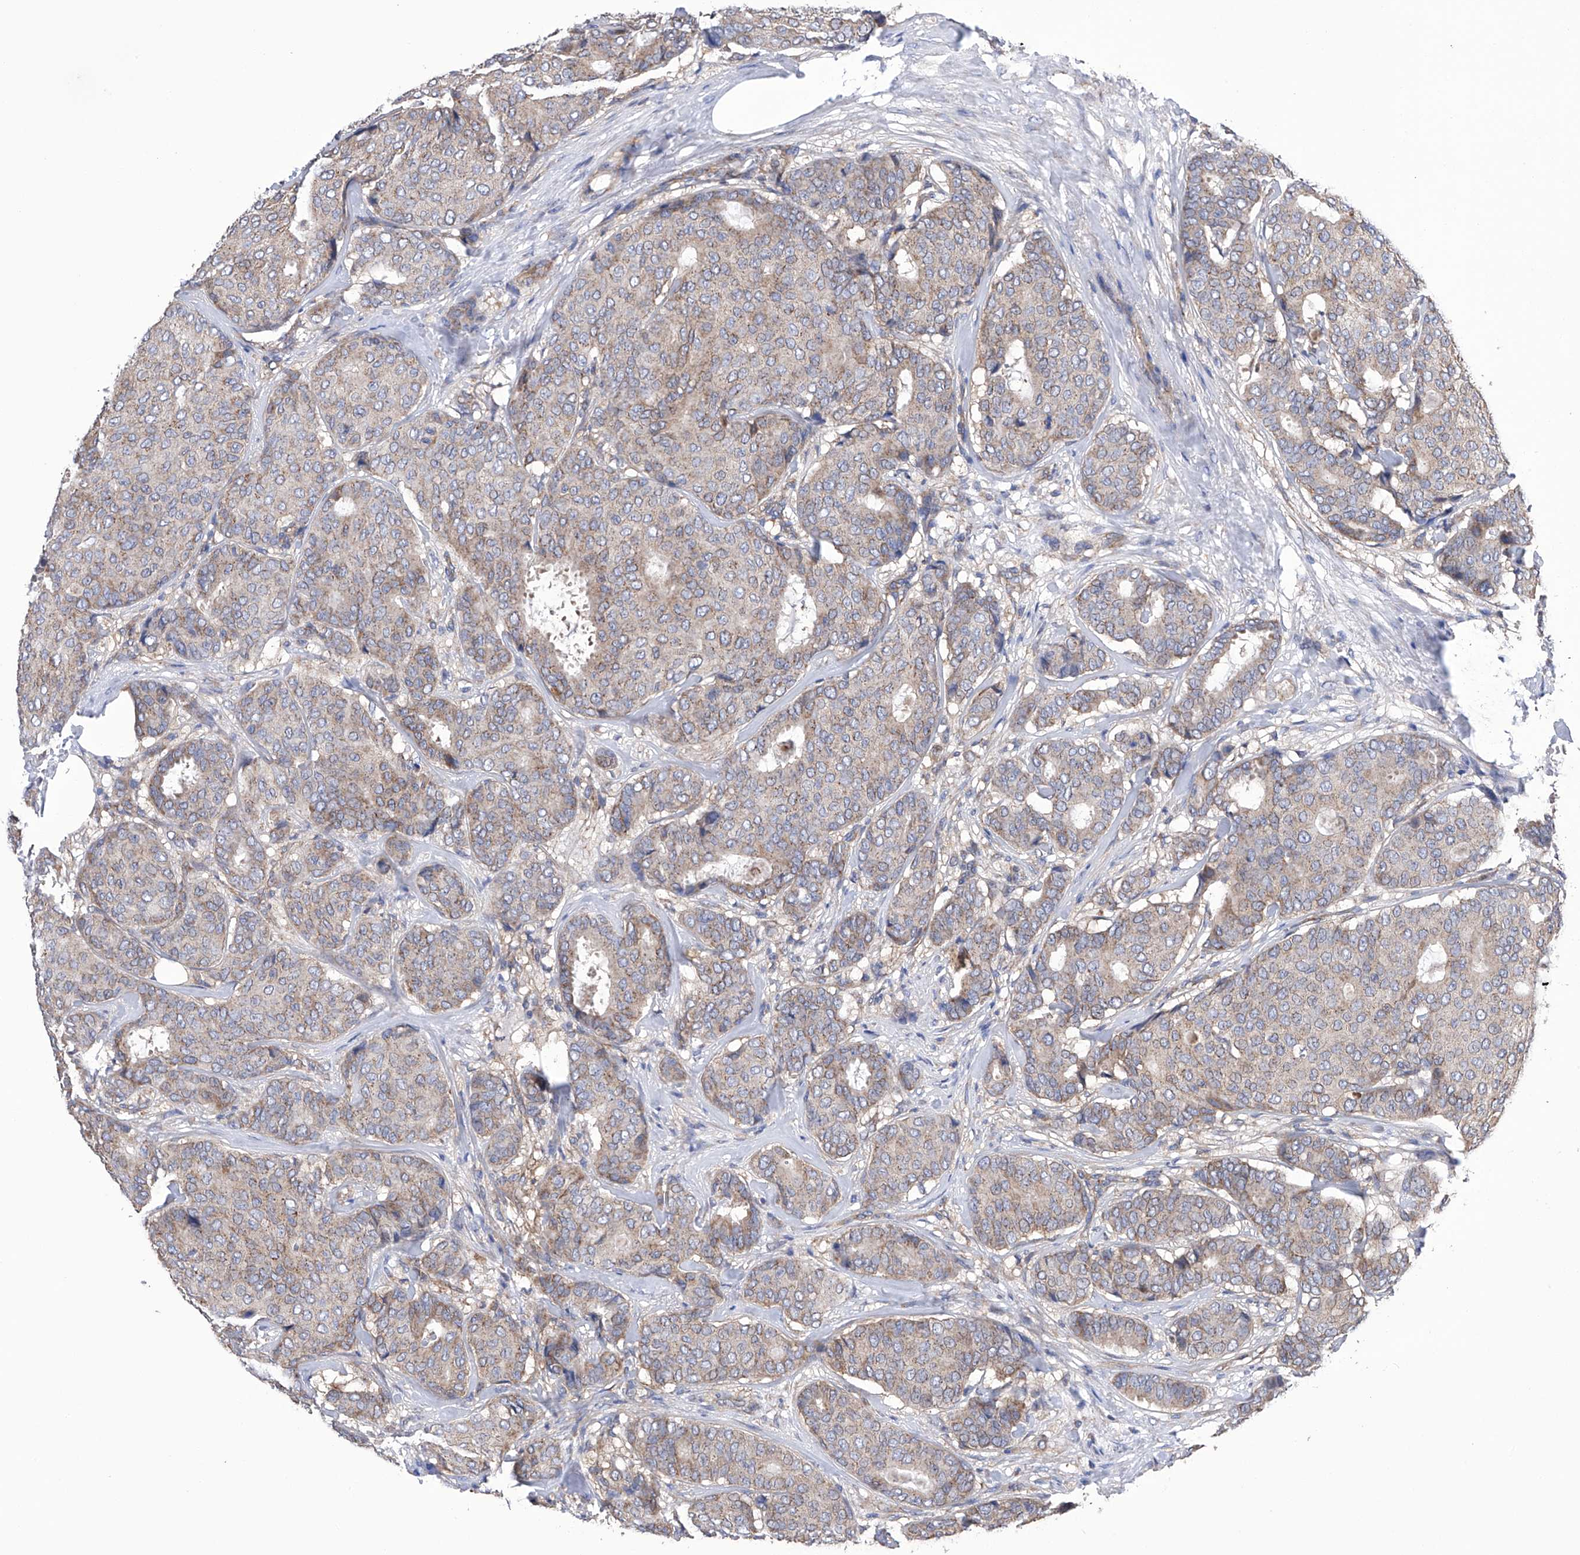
{"staining": {"intensity": "weak", "quantity": ">75%", "location": "cytoplasmic/membranous"}, "tissue": "breast cancer", "cell_type": "Tumor cells", "image_type": "cancer", "snomed": [{"axis": "morphology", "description": "Duct carcinoma"}, {"axis": "topography", "description": "Breast"}], "caption": "The immunohistochemical stain highlights weak cytoplasmic/membranous positivity in tumor cells of breast cancer (infiltrating ductal carcinoma) tissue.", "gene": "EFCAB2", "patient": {"sex": "female", "age": 75}}